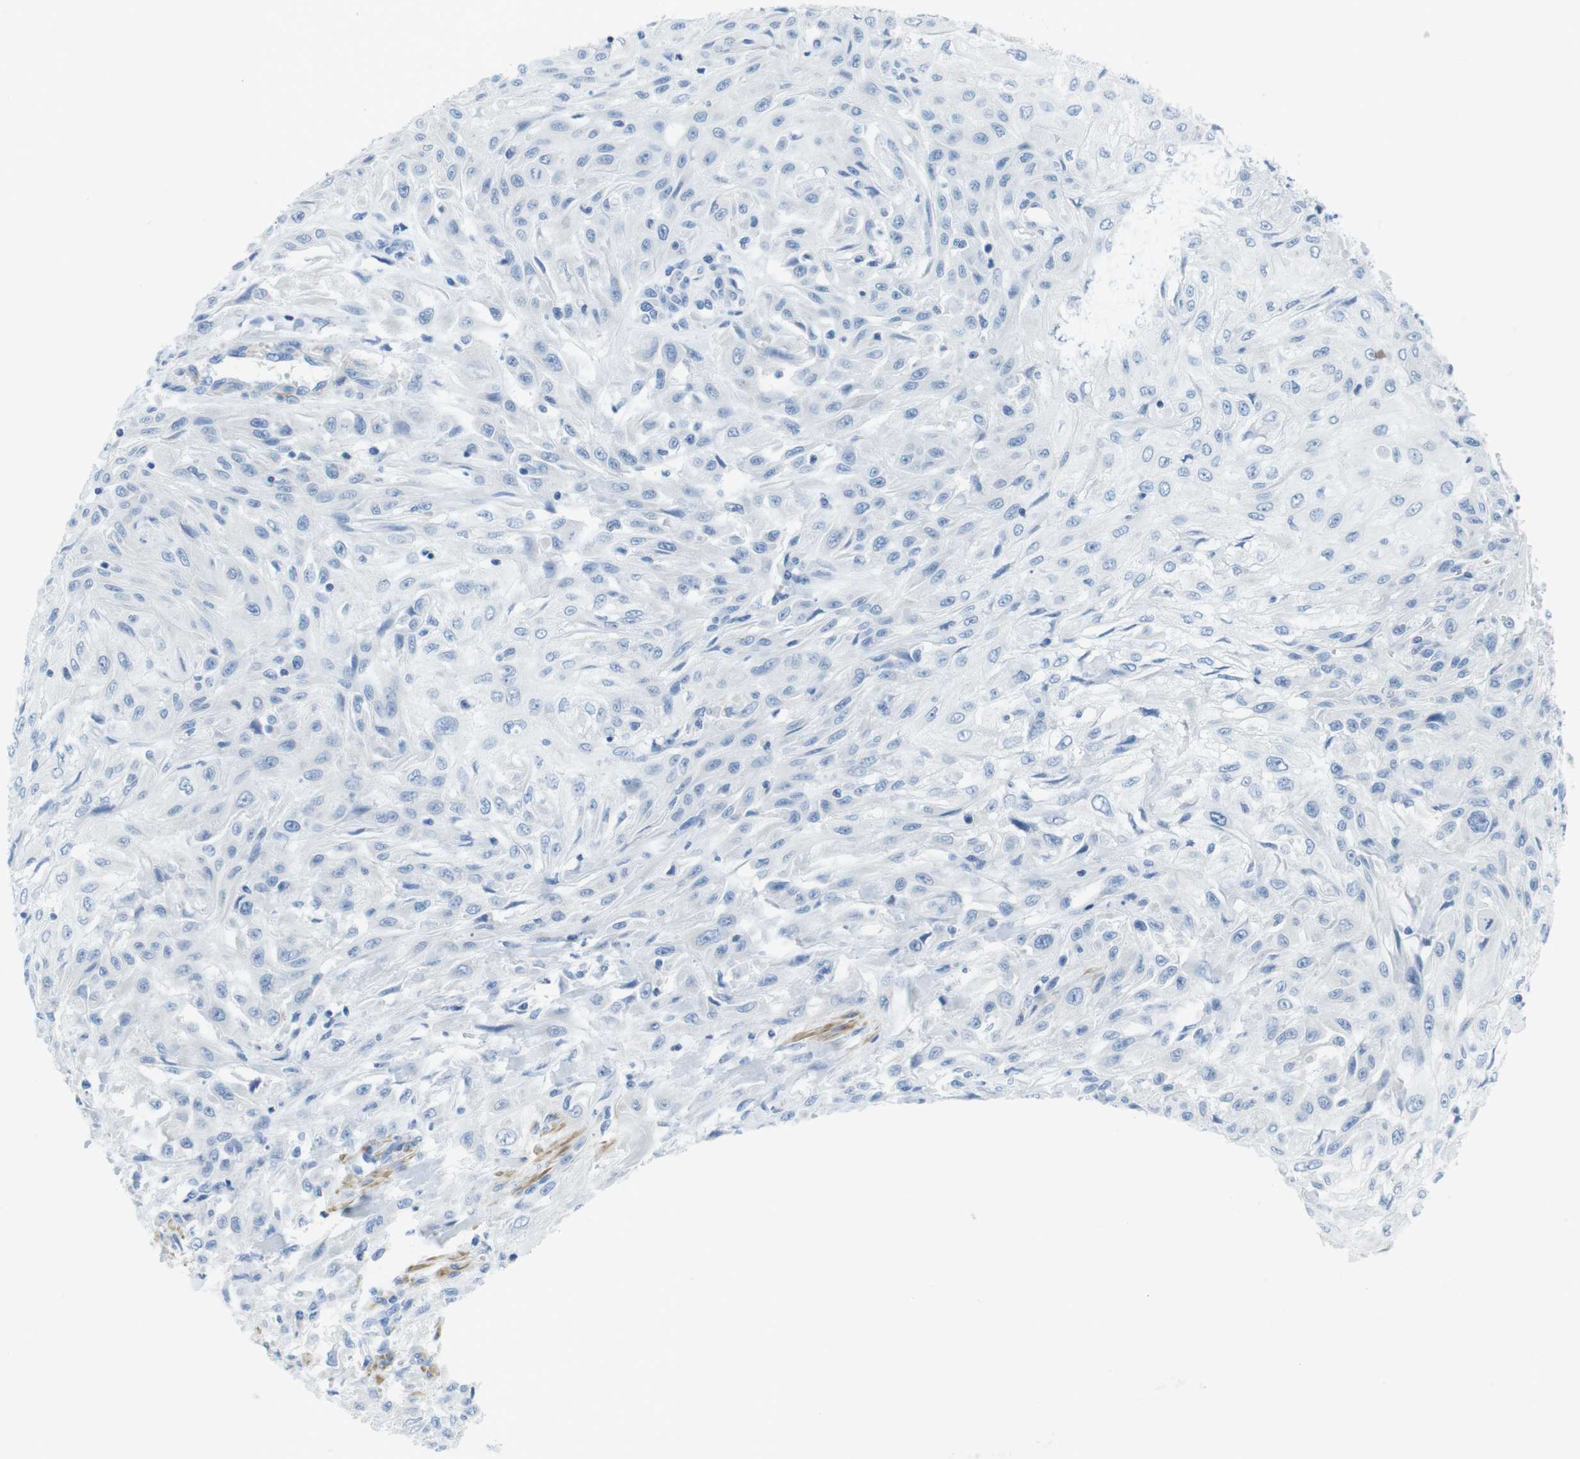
{"staining": {"intensity": "negative", "quantity": "none", "location": "none"}, "tissue": "skin cancer", "cell_type": "Tumor cells", "image_type": "cancer", "snomed": [{"axis": "morphology", "description": "Squamous cell carcinoma, NOS"}, {"axis": "topography", "description": "Skin"}], "caption": "This is an IHC image of squamous cell carcinoma (skin). There is no positivity in tumor cells.", "gene": "ASIC5", "patient": {"sex": "male", "age": 75}}